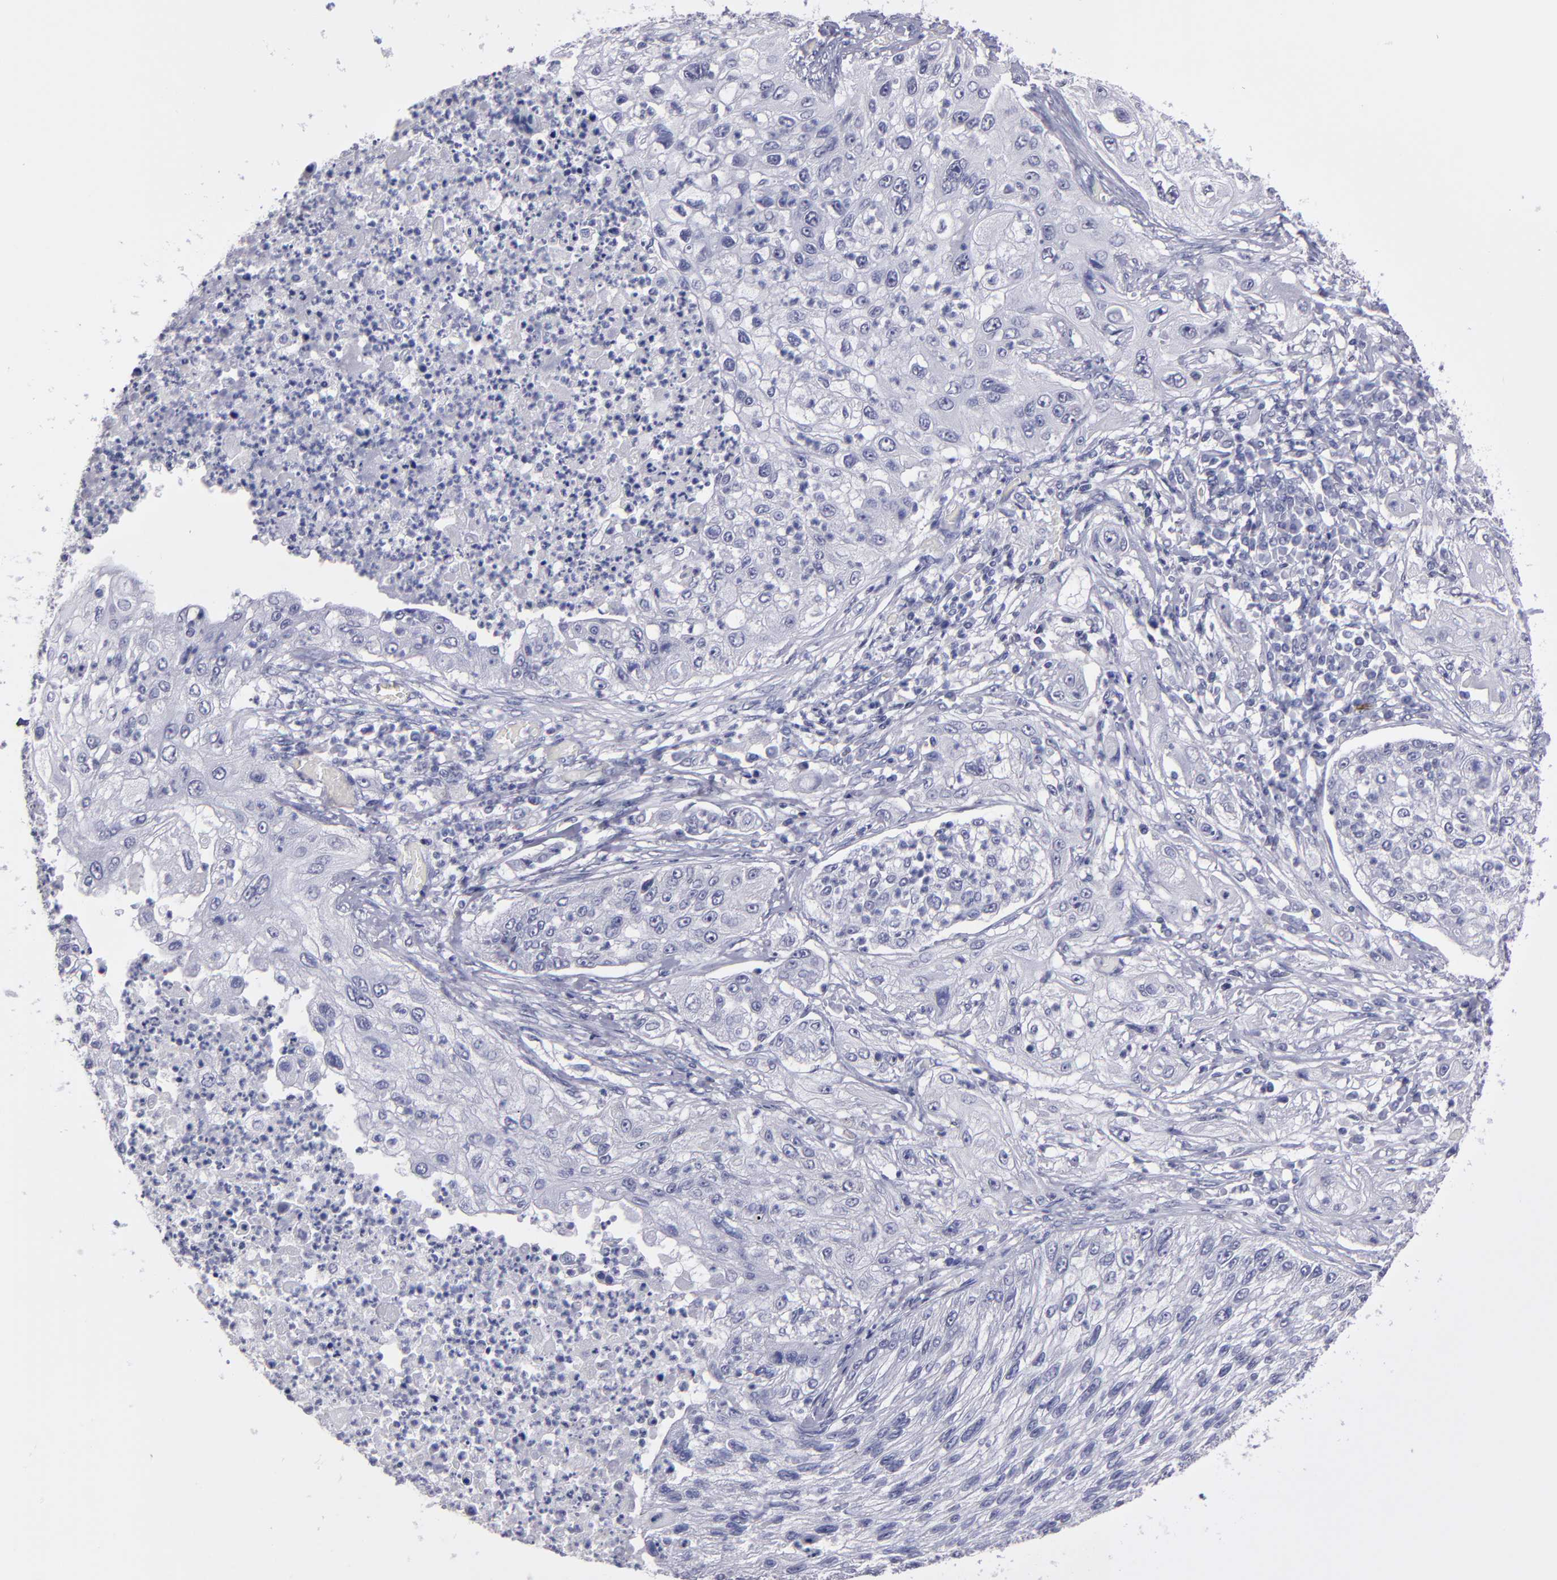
{"staining": {"intensity": "negative", "quantity": "none", "location": "none"}, "tissue": "lung cancer", "cell_type": "Tumor cells", "image_type": "cancer", "snomed": [{"axis": "morphology", "description": "Inflammation, NOS"}, {"axis": "morphology", "description": "Squamous cell carcinoma, NOS"}, {"axis": "topography", "description": "Lymph node"}, {"axis": "topography", "description": "Soft tissue"}, {"axis": "topography", "description": "Lung"}], "caption": "A high-resolution micrograph shows IHC staining of squamous cell carcinoma (lung), which displays no significant expression in tumor cells. (Stains: DAB immunohistochemistry (IHC) with hematoxylin counter stain, Microscopy: brightfield microscopy at high magnification).", "gene": "IRF8", "patient": {"sex": "male", "age": 66}}